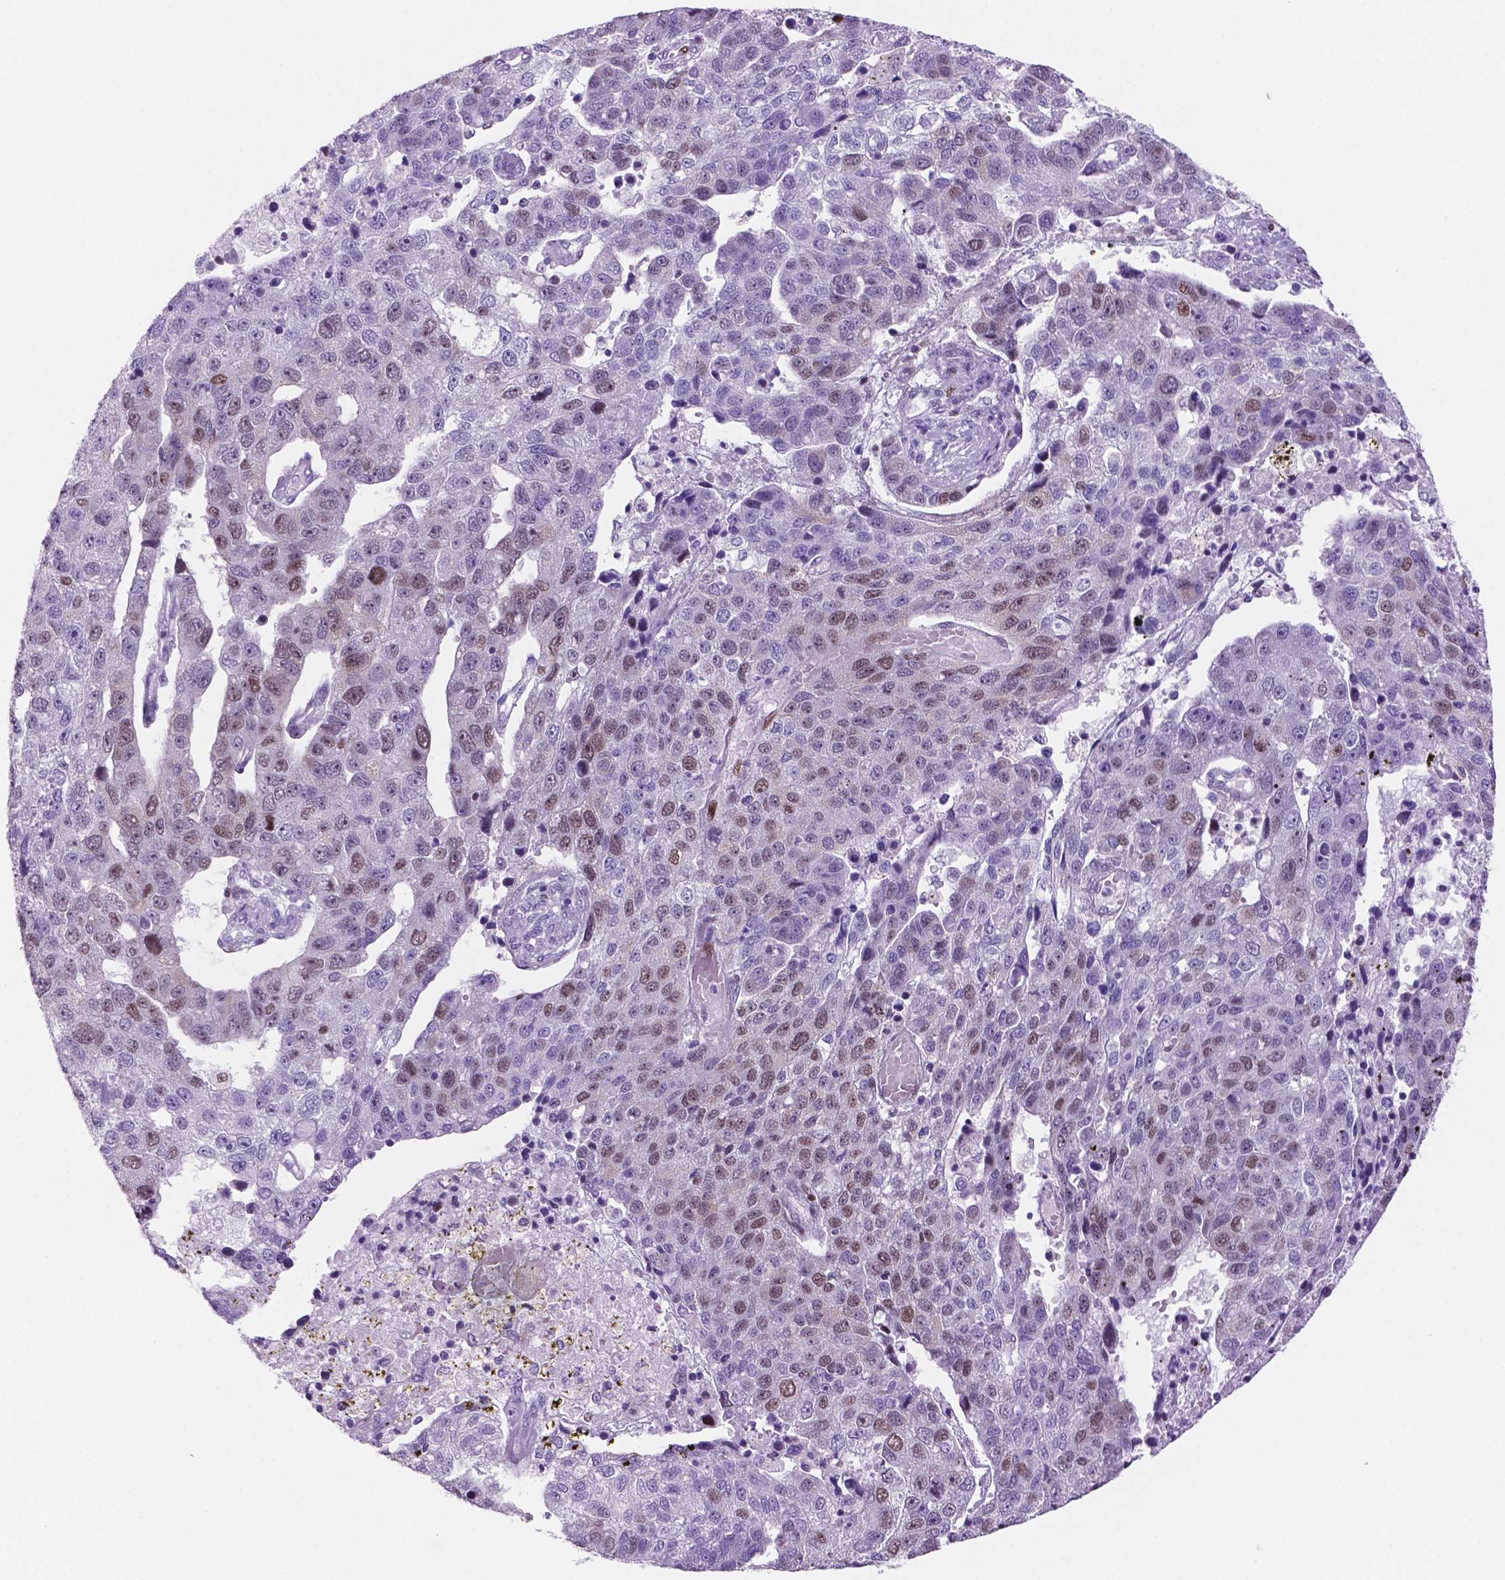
{"staining": {"intensity": "weak", "quantity": "25%-75%", "location": "nuclear"}, "tissue": "pancreatic cancer", "cell_type": "Tumor cells", "image_type": "cancer", "snomed": [{"axis": "morphology", "description": "Adenocarcinoma, NOS"}, {"axis": "topography", "description": "Pancreas"}], "caption": "Immunohistochemical staining of pancreatic cancer (adenocarcinoma) exhibits low levels of weak nuclear expression in approximately 25%-75% of tumor cells.", "gene": "NCAPH2", "patient": {"sex": "female", "age": 61}}